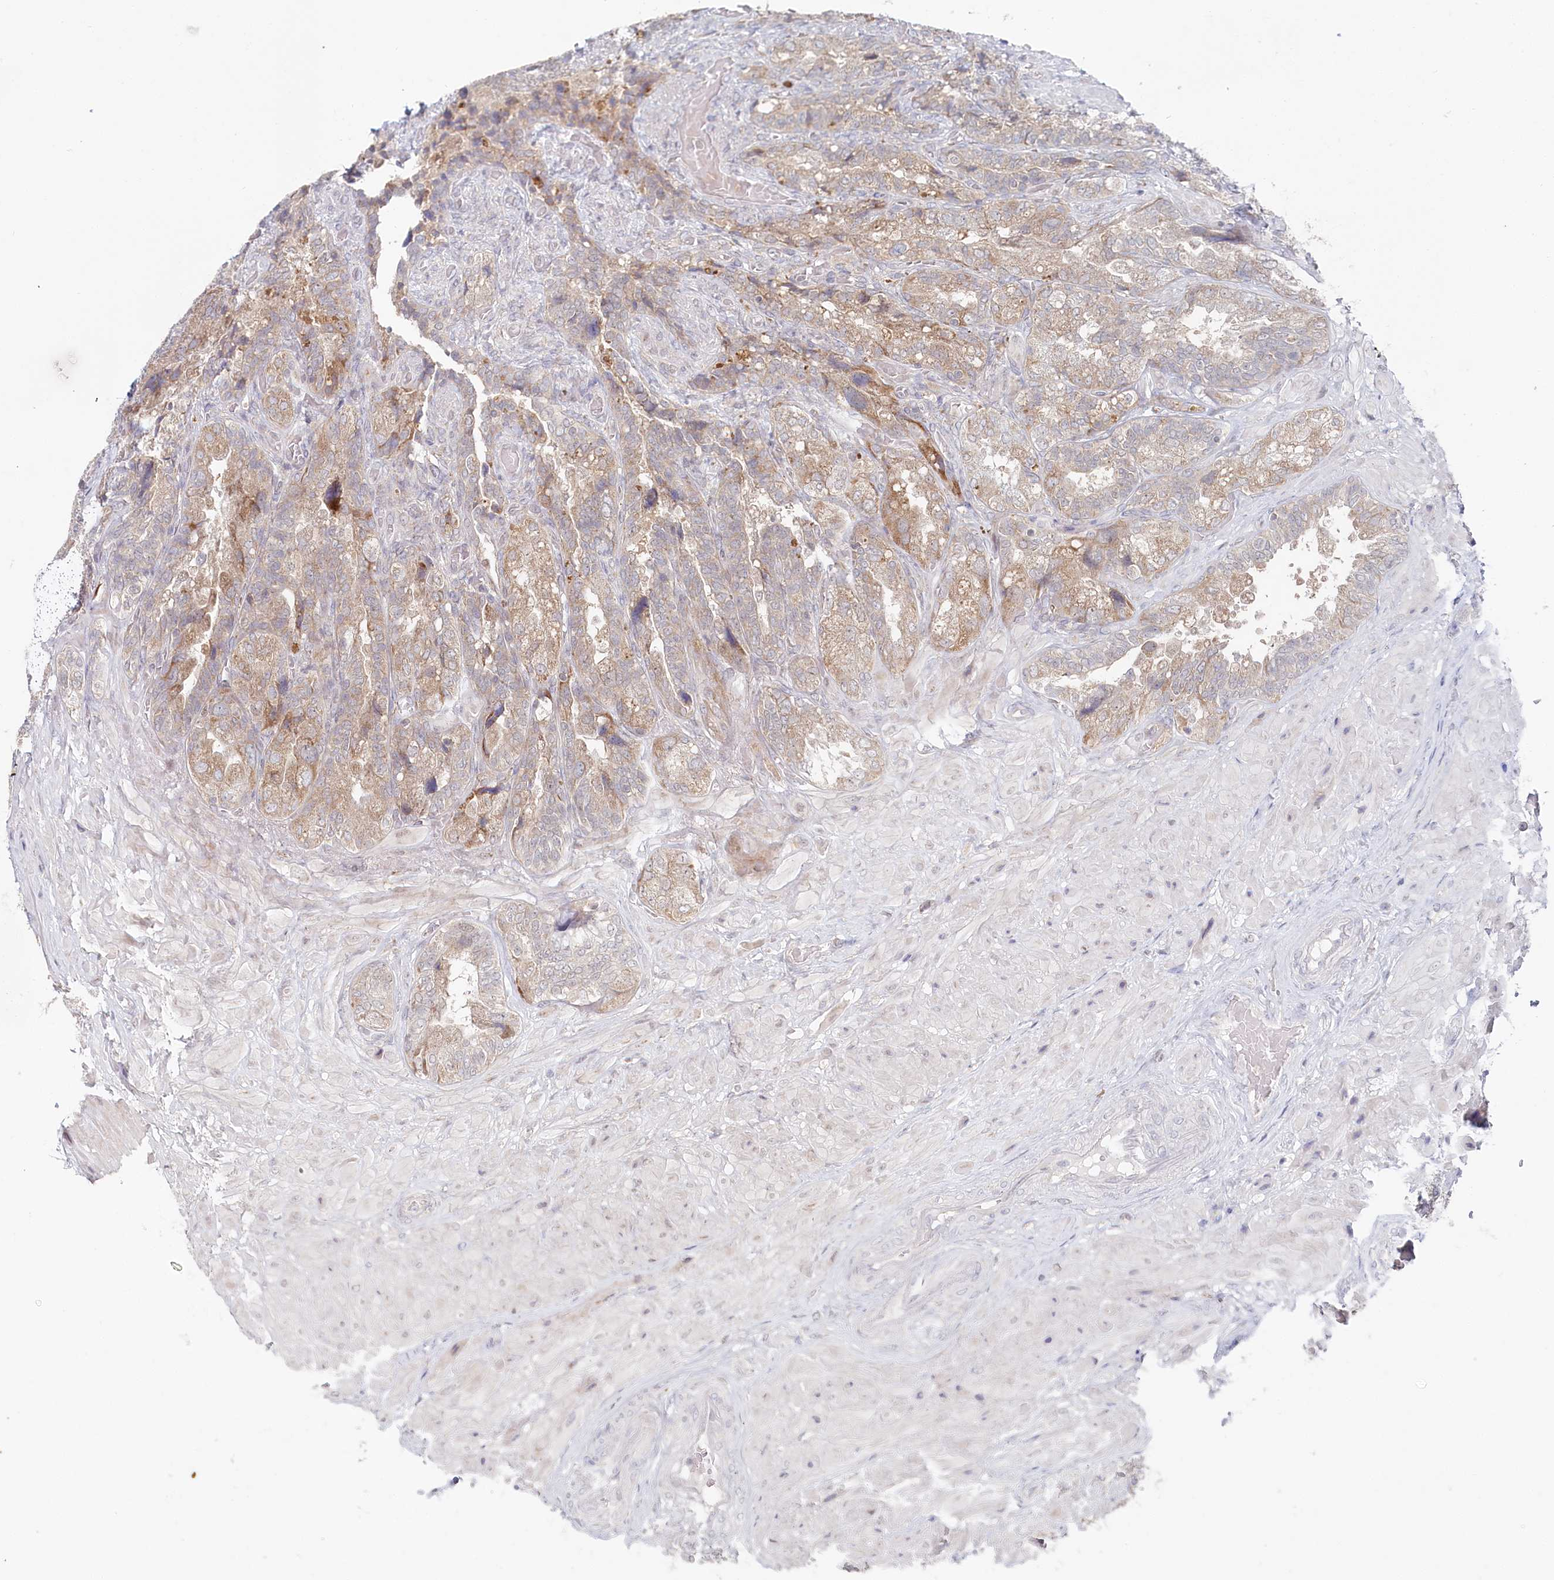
{"staining": {"intensity": "moderate", "quantity": "25%-75%", "location": "cytoplasmic/membranous"}, "tissue": "seminal vesicle", "cell_type": "Glandular cells", "image_type": "normal", "snomed": [{"axis": "morphology", "description": "Normal tissue, NOS"}, {"axis": "topography", "description": "Prostate and seminal vesicle, NOS"}, {"axis": "topography", "description": "Prostate"}, {"axis": "topography", "description": "Seminal veicle"}], "caption": "Protein staining by immunohistochemistry displays moderate cytoplasmic/membranous expression in approximately 25%-75% of glandular cells in unremarkable seminal vesicle. The staining was performed using DAB (3,3'-diaminobenzidine), with brown indicating positive protein expression. Nuclei are stained blue with hematoxylin.", "gene": "WAPL", "patient": {"sex": "male", "age": 67}}